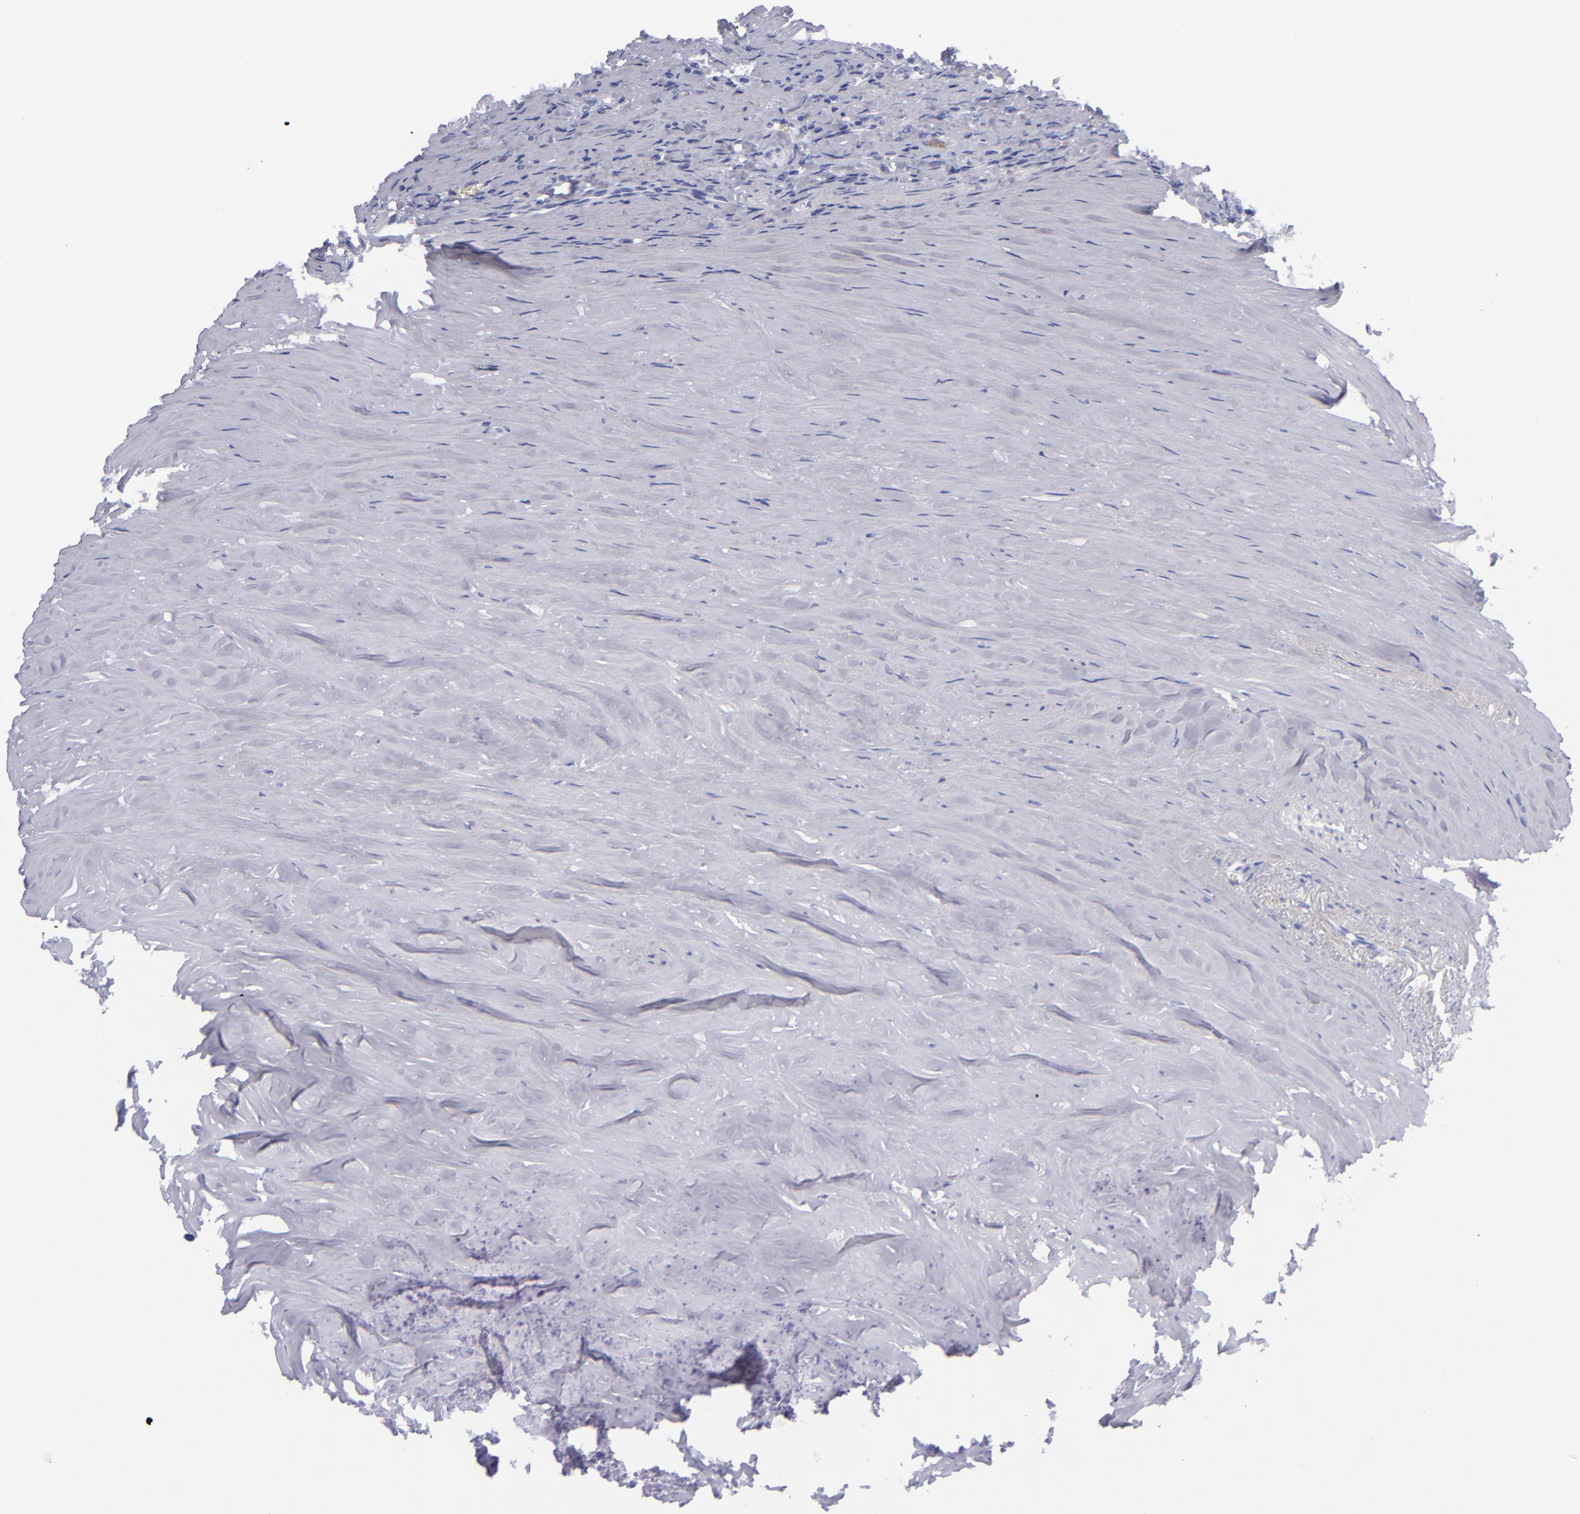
{"staining": {"intensity": "negative", "quantity": "none", "location": "none"}, "tissue": "carcinoid", "cell_type": "Tumor cells", "image_type": "cancer", "snomed": [{"axis": "morphology", "description": "Carcinoid, malignant, NOS"}, {"axis": "topography", "description": "Small intestine"}], "caption": "This is a micrograph of immunohistochemistry (IHC) staining of malignant carcinoid, which shows no staining in tumor cells.", "gene": "MCM7", "patient": {"sex": "male", "age": 63}}